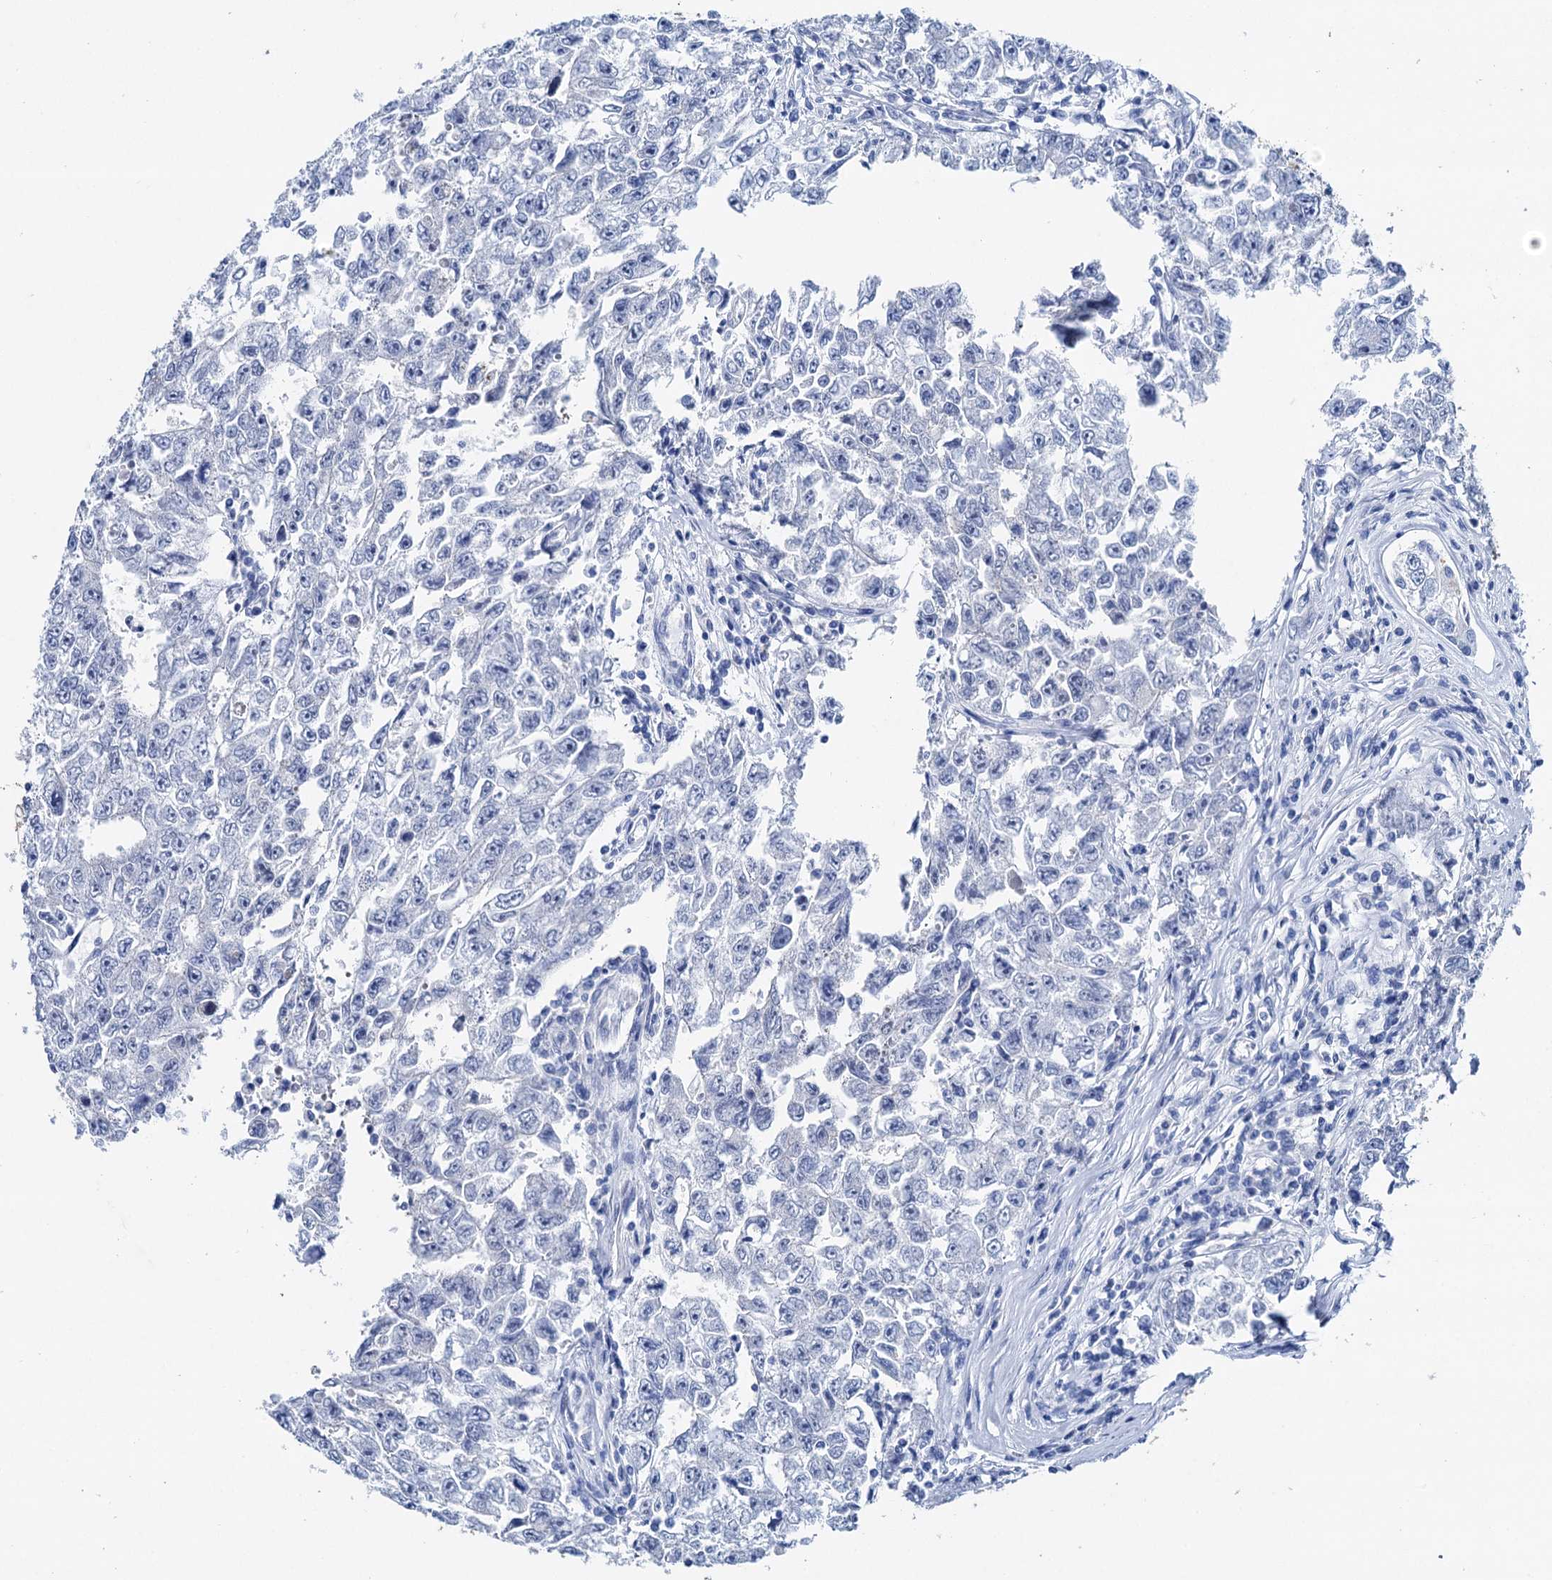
{"staining": {"intensity": "negative", "quantity": "none", "location": "none"}, "tissue": "testis cancer", "cell_type": "Tumor cells", "image_type": "cancer", "snomed": [{"axis": "morphology", "description": "Carcinoma, Embryonal, NOS"}, {"axis": "topography", "description": "Testis"}], "caption": "Histopathology image shows no significant protein positivity in tumor cells of testis cancer.", "gene": "BRINP1", "patient": {"sex": "male", "age": 17}}